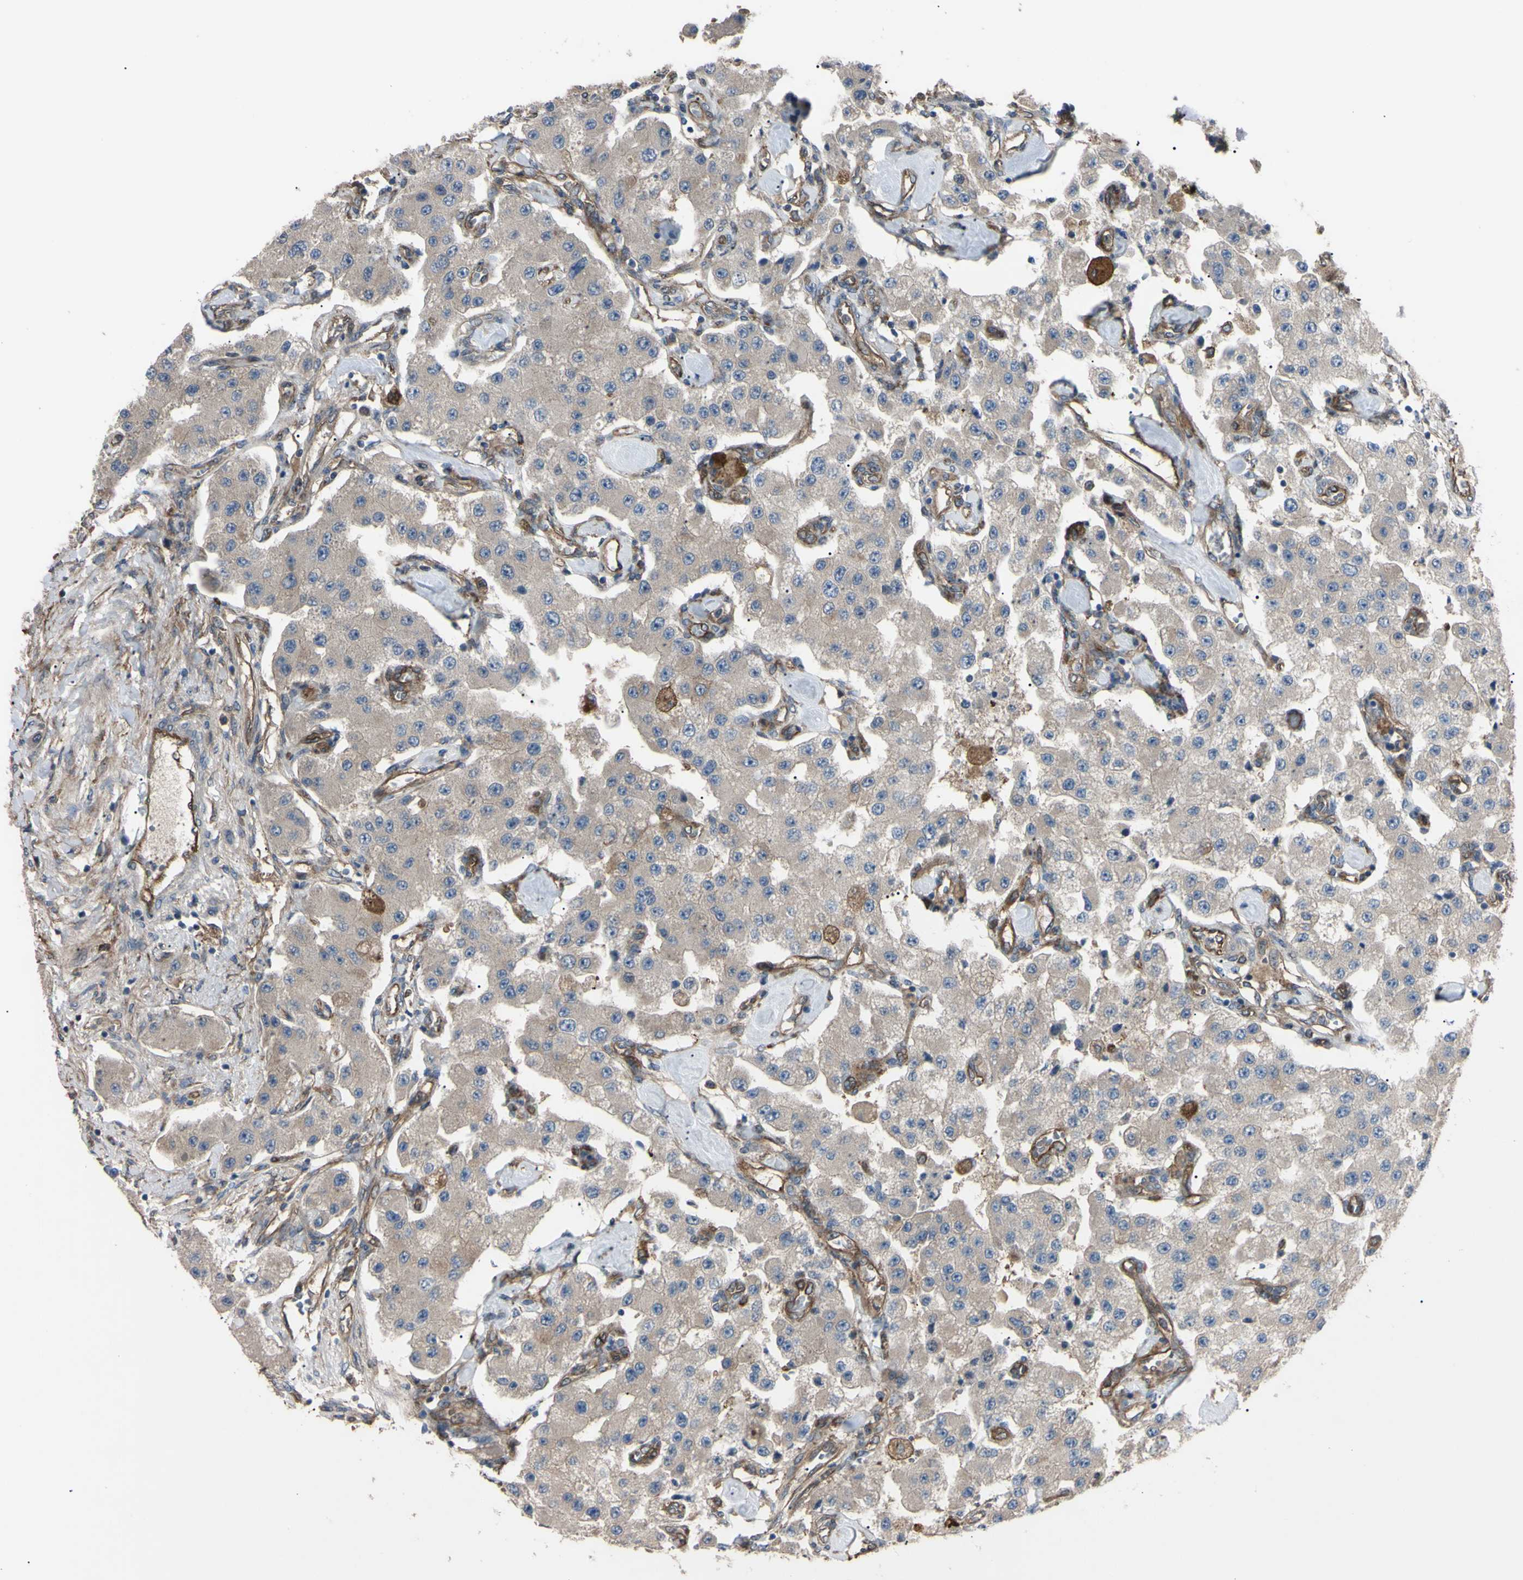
{"staining": {"intensity": "weak", "quantity": ">75%", "location": "cytoplasmic/membranous"}, "tissue": "carcinoid", "cell_type": "Tumor cells", "image_type": "cancer", "snomed": [{"axis": "morphology", "description": "Carcinoid, malignant, NOS"}, {"axis": "topography", "description": "Pancreas"}], "caption": "Immunohistochemistry (IHC) of carcinoid shows low levels of weak cytoplasmic/membranous expression in approximately >75% of tumor cells.", "gene": "PTPN12", "patient": {"sex": "male", "age": 41}}